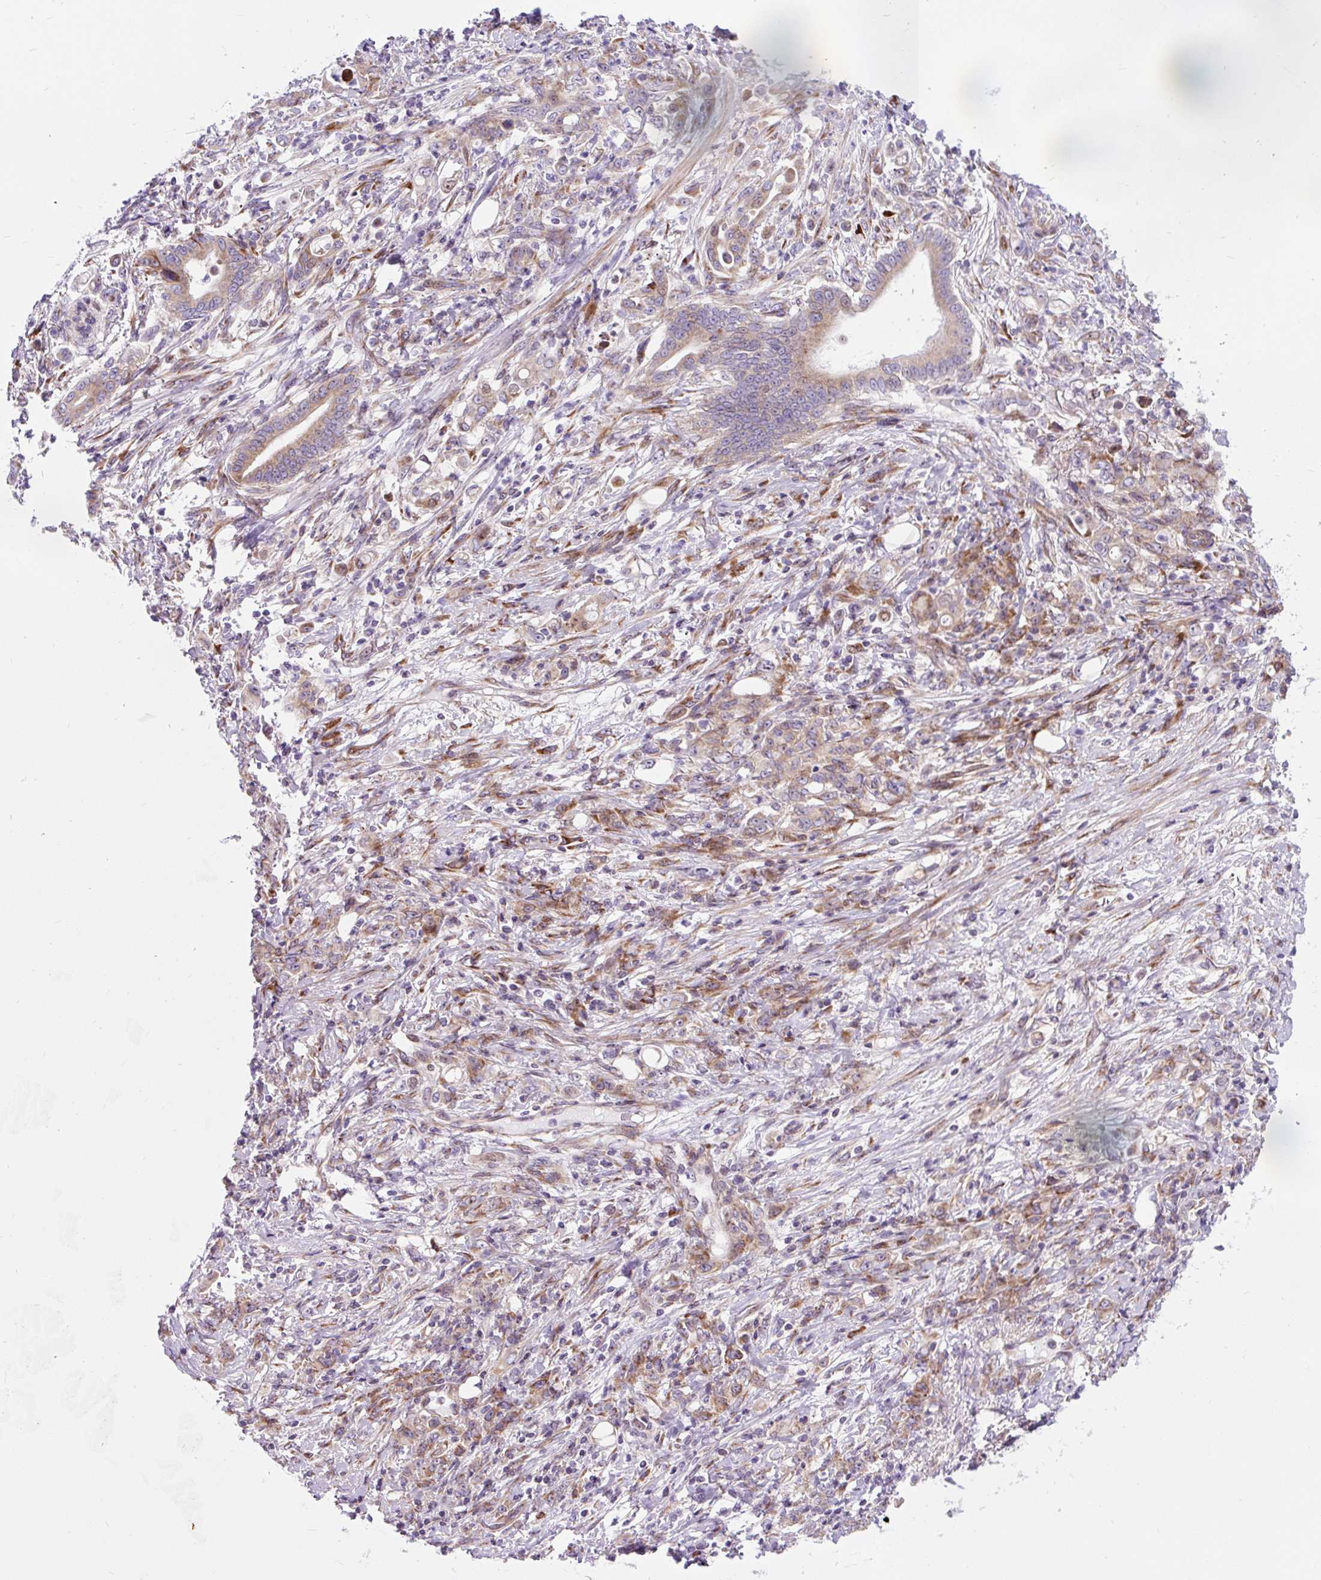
{"staining": {"intensity": "moderate", "quantity": ">75%", "location": "cytoplasmic/membranous"}, "tissue": "stomach cancer", "cell_type": "Tumor cells", "image_type": "cancer", "snomed": [{"axis": "morphology", "description": "Adenocarcinoma, NOS"}, {"axis": "topography", "description": "Stomach"}], "caption": "DAB immunohistochemical staining of stomach cancer reveals moderate cytoplasmic/membranous protein expression in approximately >75% of tumor cells. (brown staining indicates protein expression, while blue staining denotes nuclei).", "gene": "CISD3", "patient": {"sex": "female", "age": 79}}